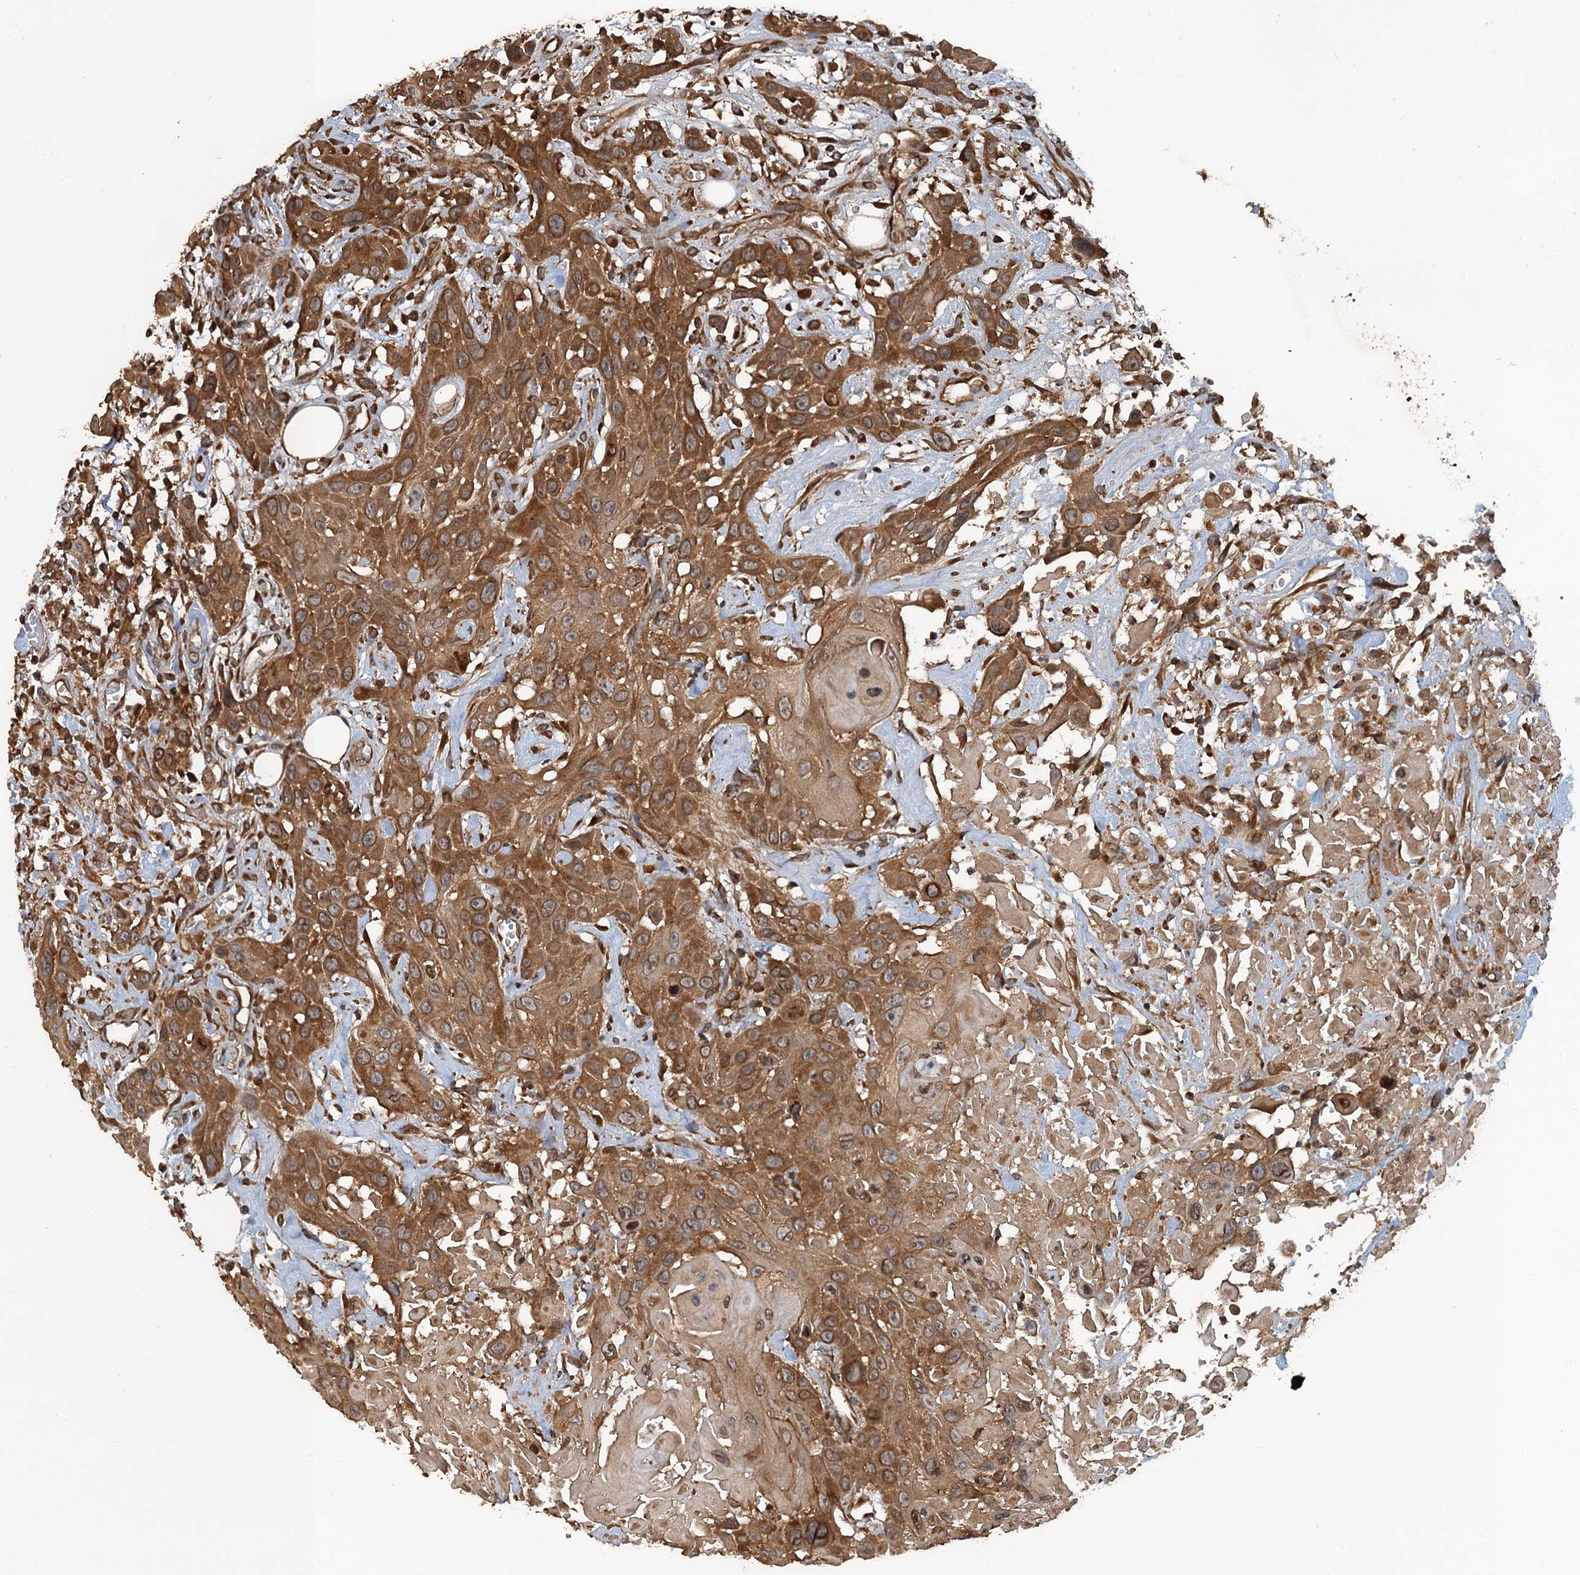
{"staining": {"intensity": "moderate", "quantity": ">75%", "location": "cytoplasmic/membranous"}, "tissue": "head and neck cancer", "cell_type": "Tumor cells", "image_type": "cancer", "snomed": [{"axis": "morphology", "description": "Squamous cell carcinoma, NOS"}, {"axis": "topography", "description": "Head-Neck"}], "caption": "A histopathology image showing moderate cytoplasmic/membranous staining in about >75% of tumor cells in head and neck squamous cell carcinoma, as visualized by brown immunohistochemical staining.", "gene": "GLE1", "patient": {"sex": "male", "age": 81}}